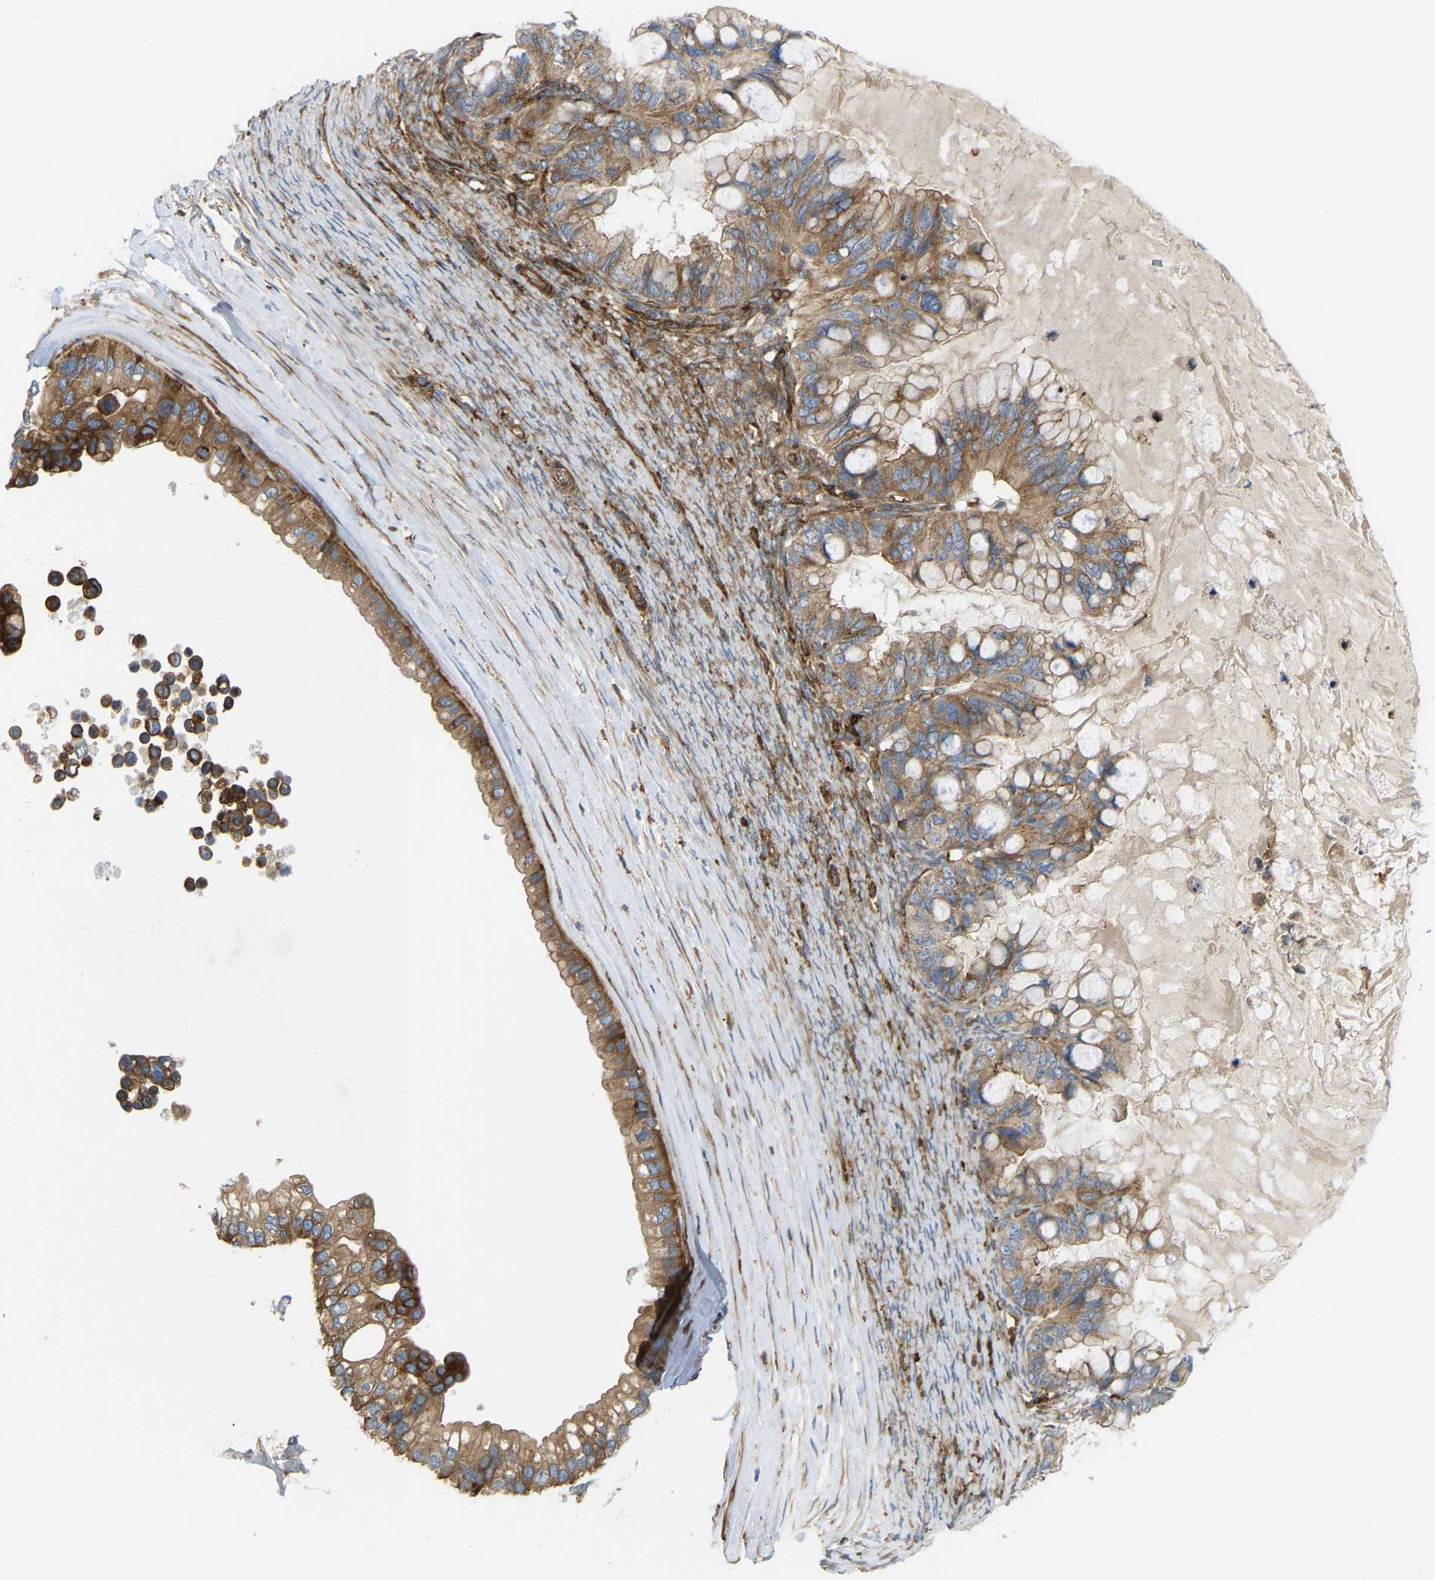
{"staining": {"intensity": "moderate", "quantity": ">75%", "location": "cytoplasmic/membranous"}, "tissue": "ovarian cancer", "cell_type": "Tumor cells", "image_type": "cancer", "snomed": [{"axis": "morphology", "description": "Cystadenocarcinoma, mucinous, NOS"}, {"axis": "topography", "description": "Ovary"}], "caption": "Immunohistochemical staining of ovarian cancer shows moderate cytoplasmic/membranous protein positivity in about >75% of tumor cells.", "gene": "PICALM", "patient": {"sex": "female", "age": 80}}